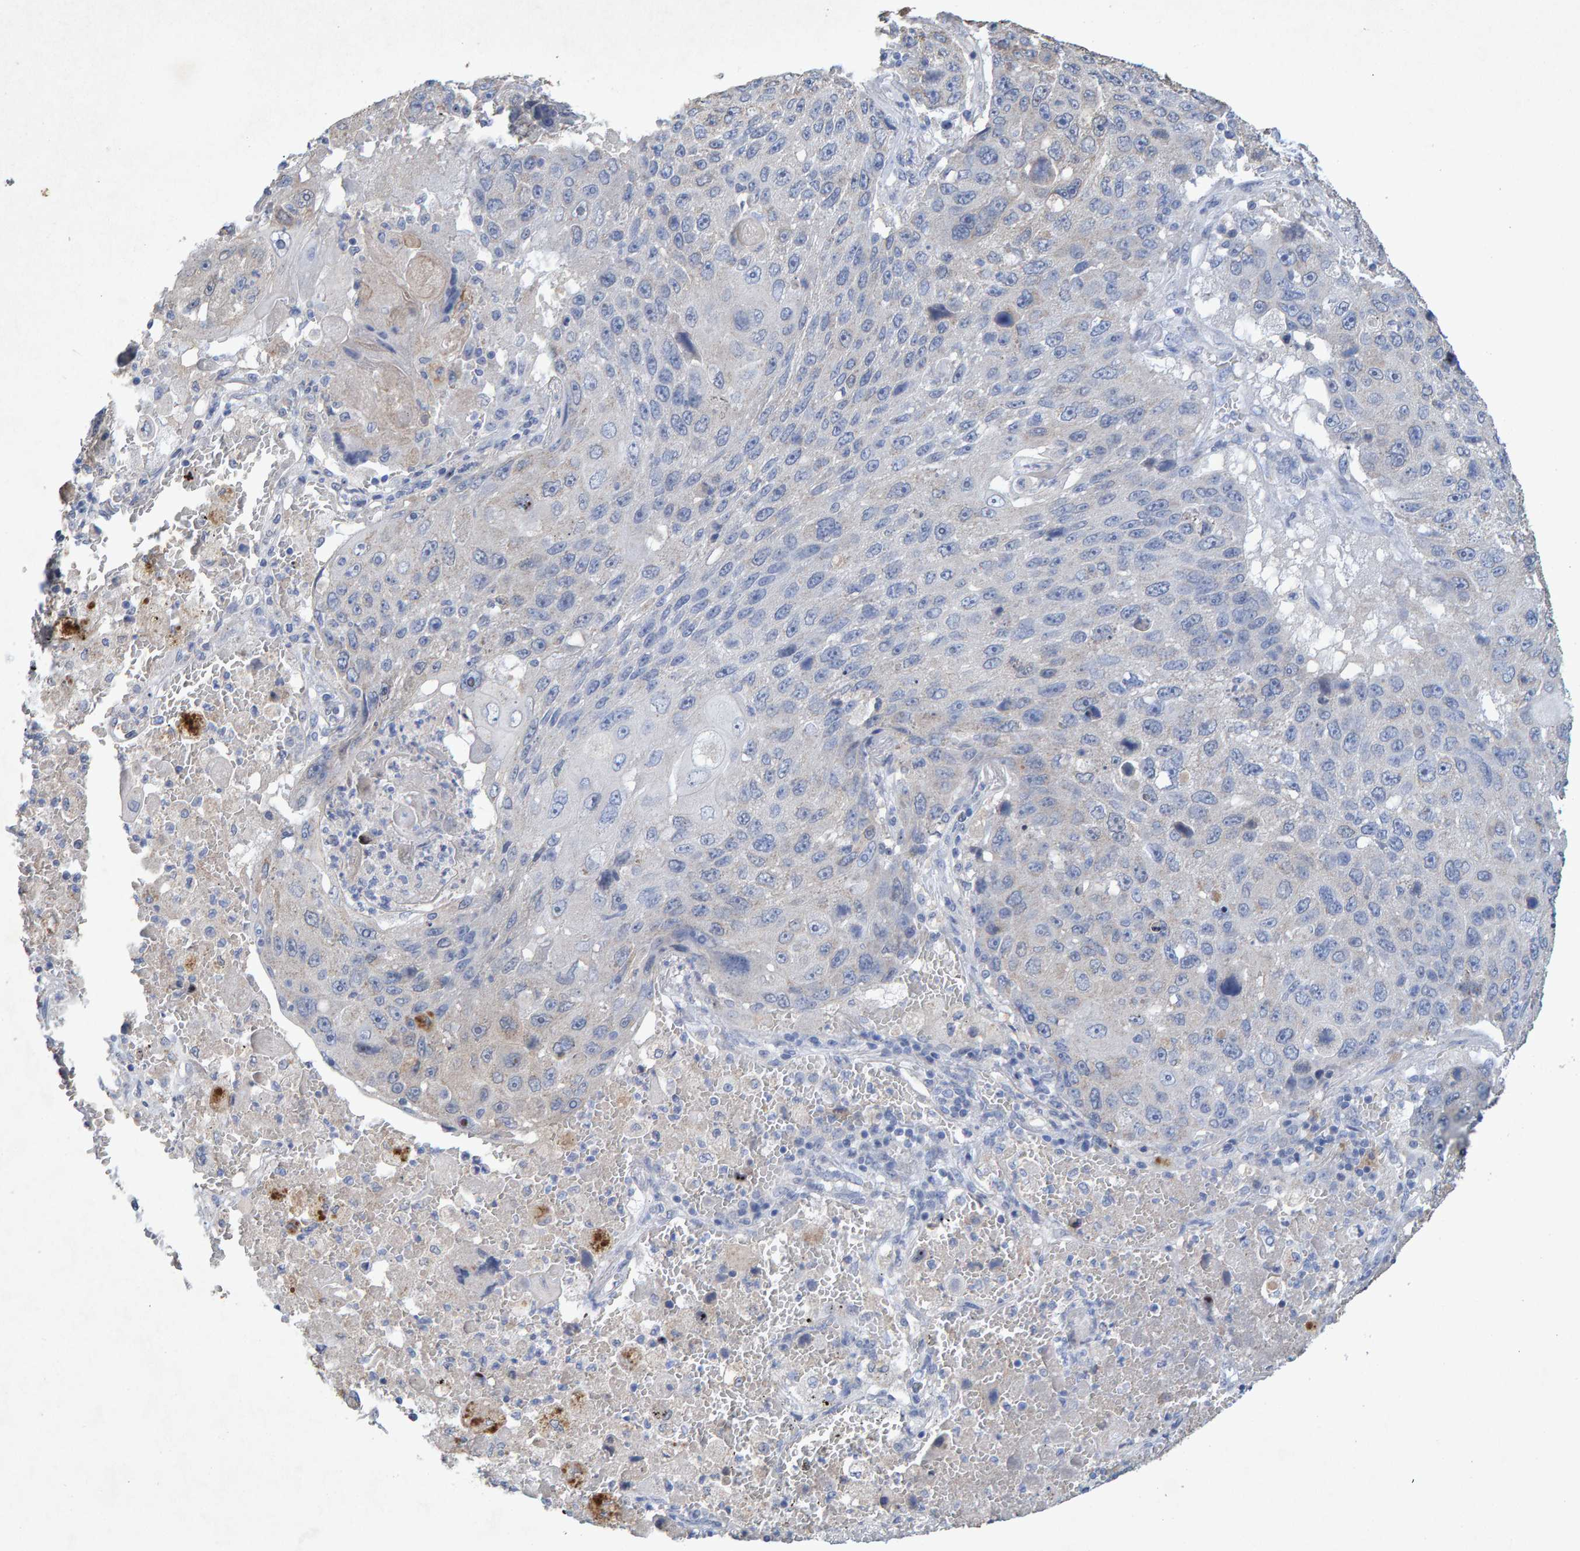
{"staining": {"intensity": "negative", "quantity": "none", "location": "none"}, "tissue": "lung cancer", "cell_type": "Tumor cells", "image_type": "cancer", "snomed": [{"axis": "morphology", "description": "Squamous cell carcinoma, NOS"}, {"axis": "topography", "description": "Lung"}], "caption": "DAB immunohistochemical staining of lung cancer (squamous cell carcinoma) displays no significant expression in tumor cells. The staining is performed using DAB brown chromogen with nuclei counter-stained in using hematoxylin.", "gene": "CTH", "patient": {"sex": "male", "age": 61}}